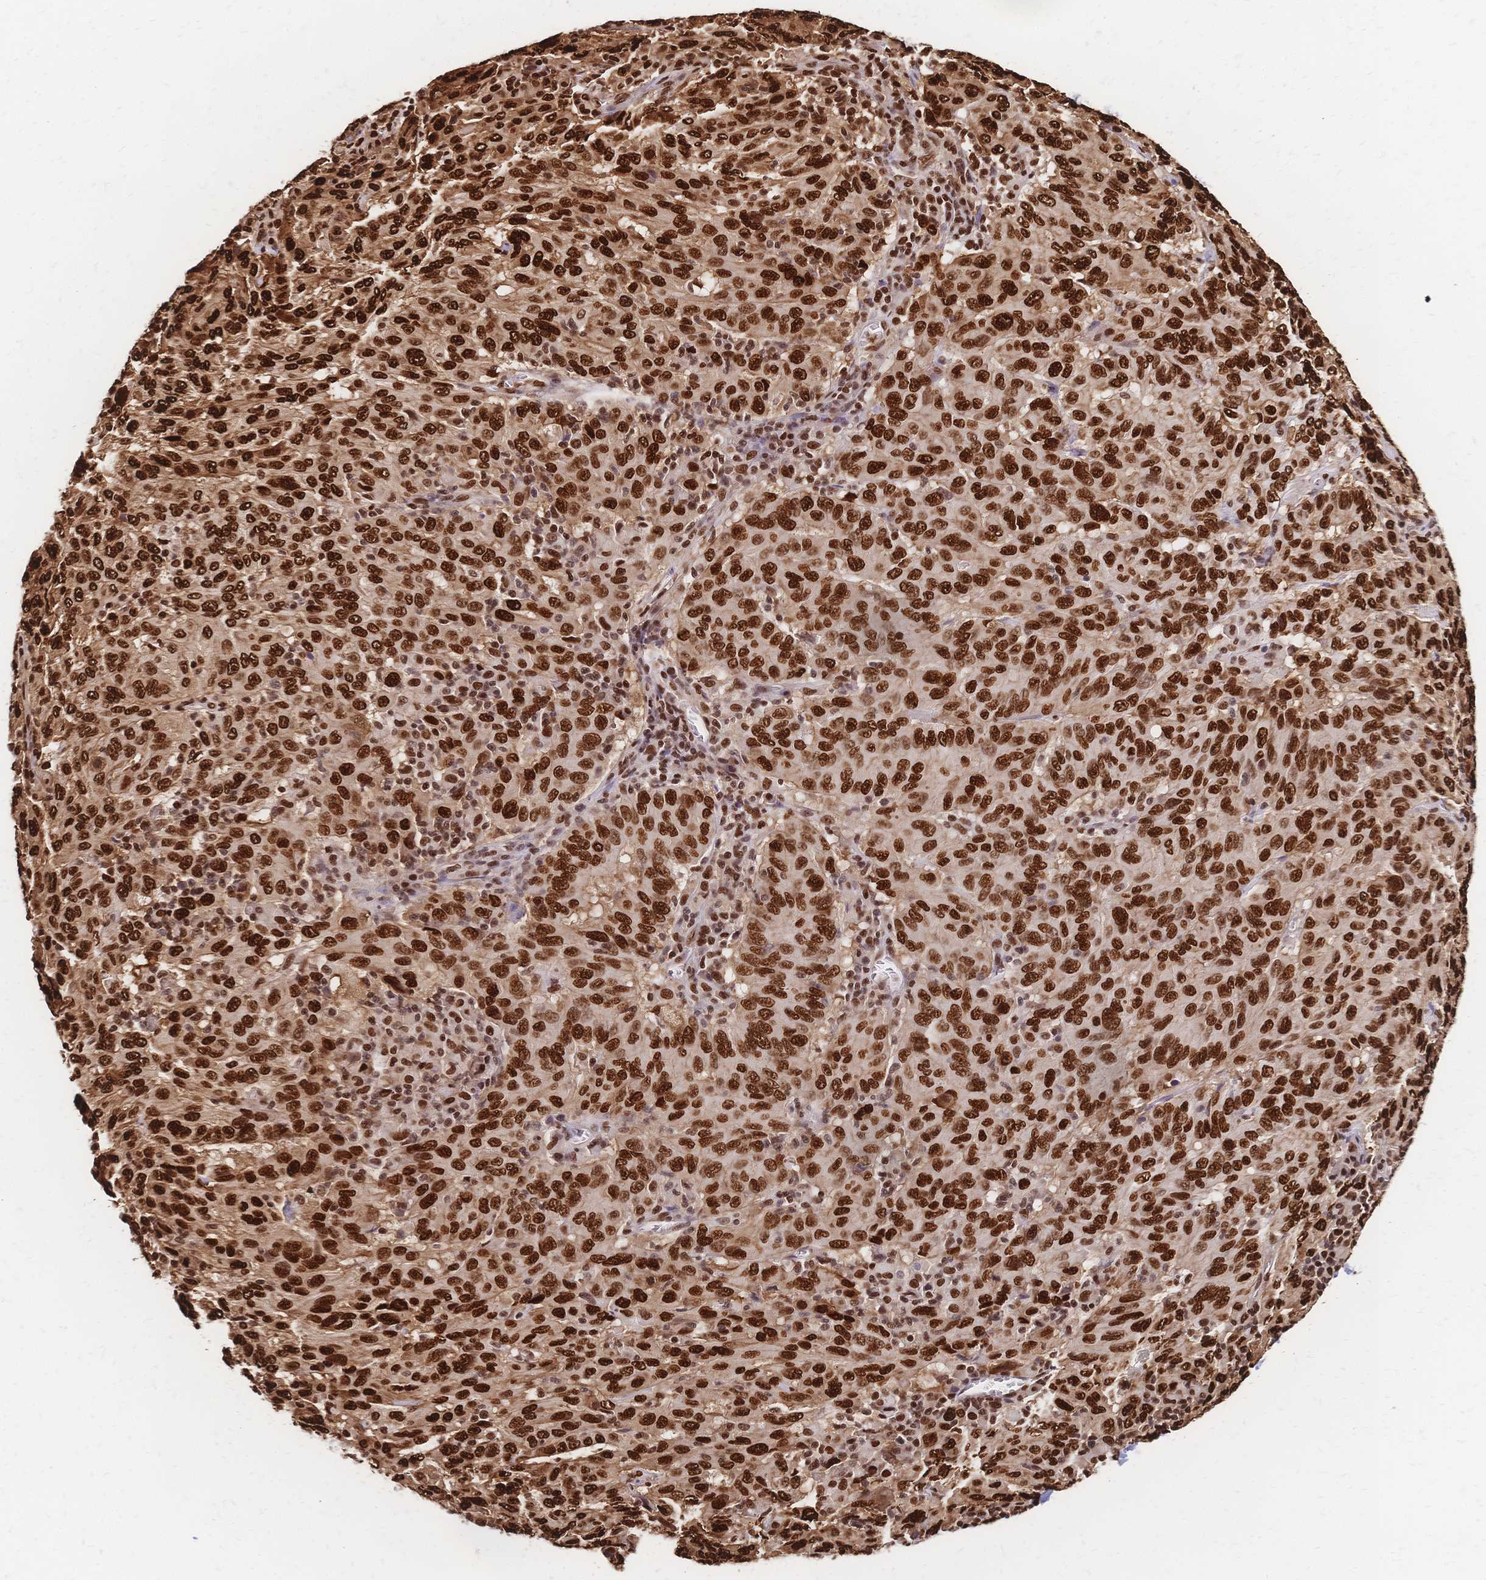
{"staining": {"intensity": "strong", "quantity": ">75%", "location": "nuclear"}, "tissue": "pancreatic cancer", "cell_type": "Tumor cells", "image_type": "cancer", "snomed": [{"axis": "morphology", "description": "Adenocarcinoma, NOS"}, {"axis": "topography", "description": "Pancreas"}], "caption": "DAB (3,3'-diaminobenzidine) immunohistochemical staining of human pancreatic cancer (adenocarcinoma) displays strong nuclear protein positivity in about >75% of tumor cells.", "gene": "HDGF", "patient": {"sex": "male", "age": 63}}